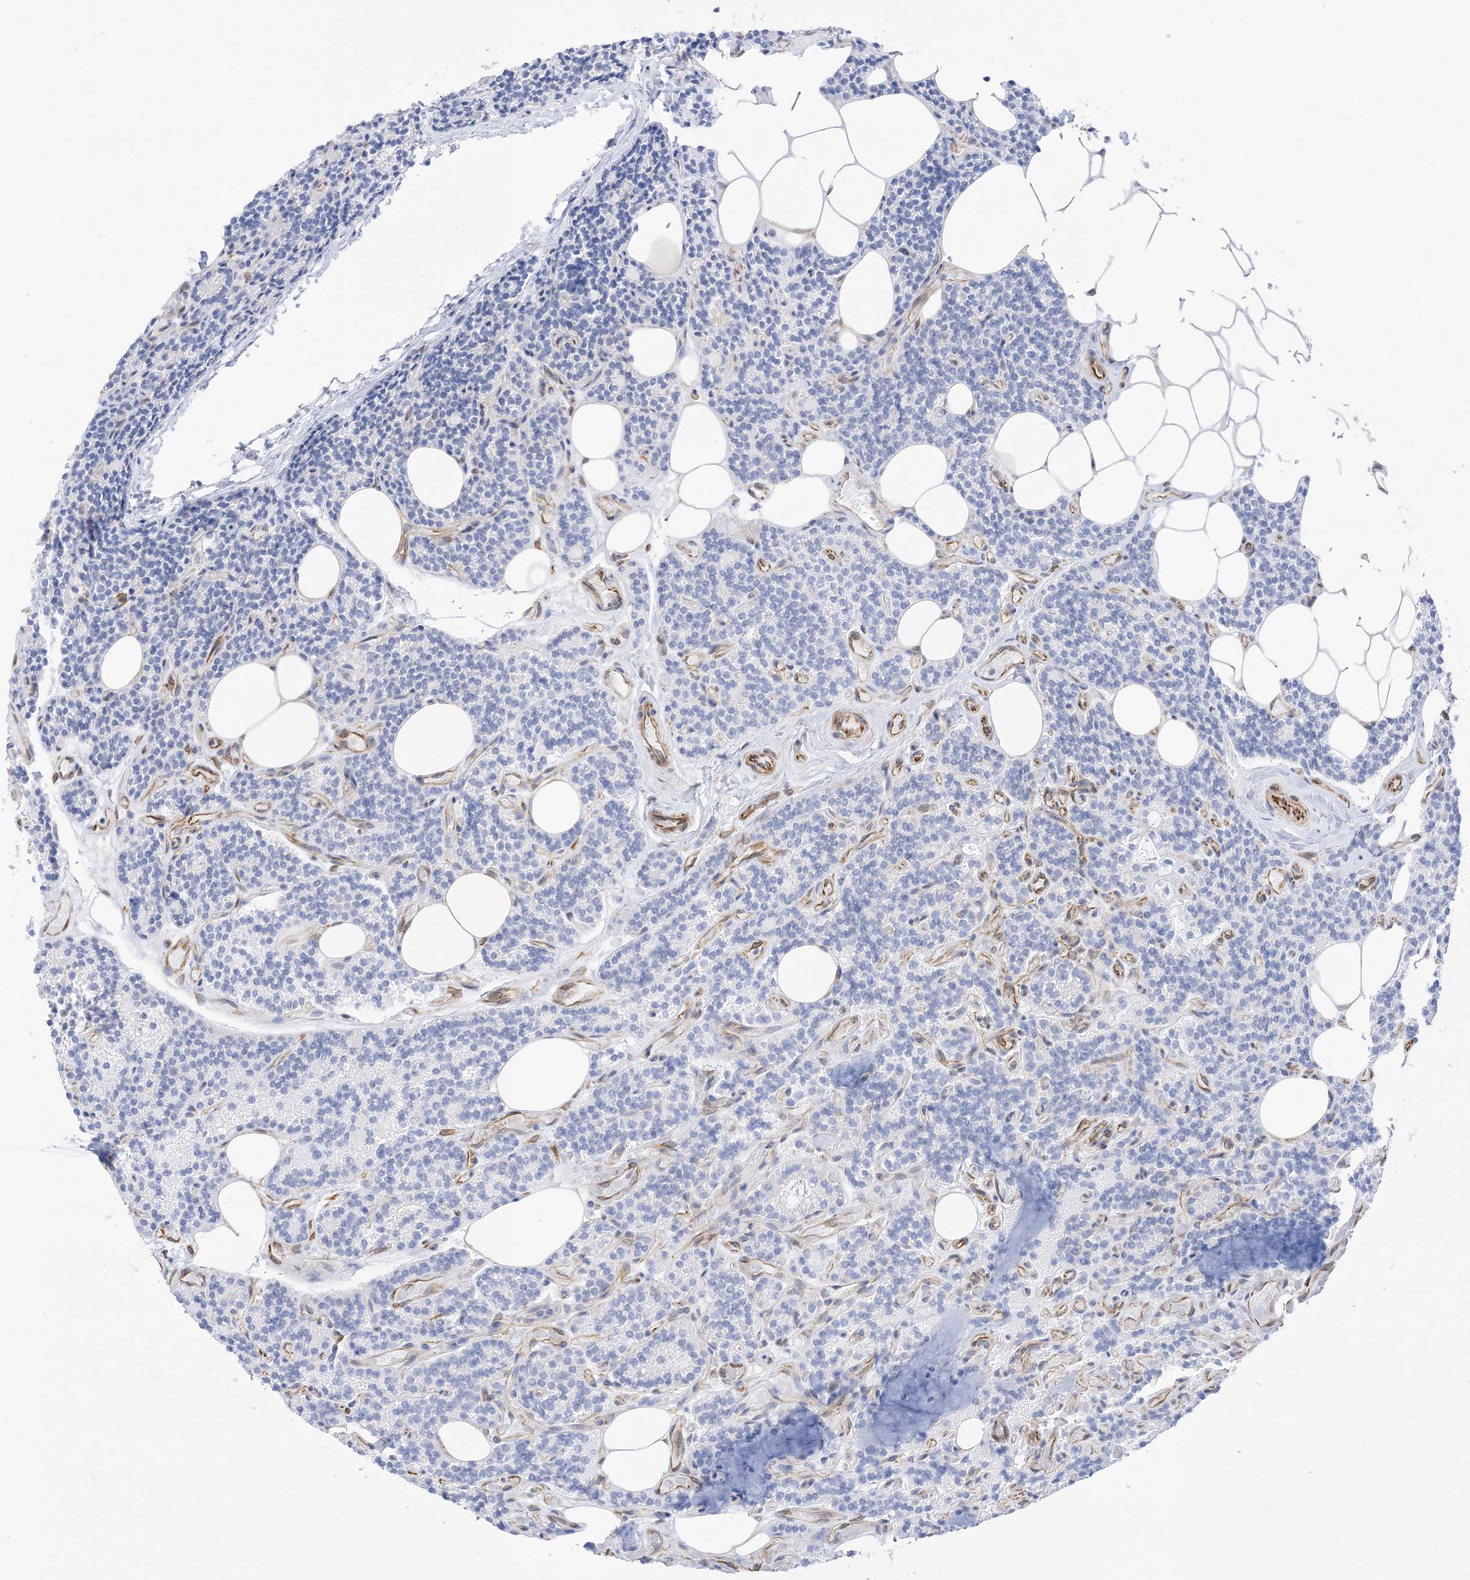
{"staining": {"intensity": "negative", "quantity": "none", "location": "none"}, "tissue": "parathyroid gland", "cell_type": "Glandular cells", "image_type": "normal", "snomed": [{"axis": "morphology", "description": "Normal tissue, NOS"}, {"axis": "topography", "description": "Parathyroid gland"}], "caption": "IHC of normal parathyroid gland exhibits no positivity in glandular cells.", "gene": "PID1", "patient": {"sex": "female", "age": 43}}